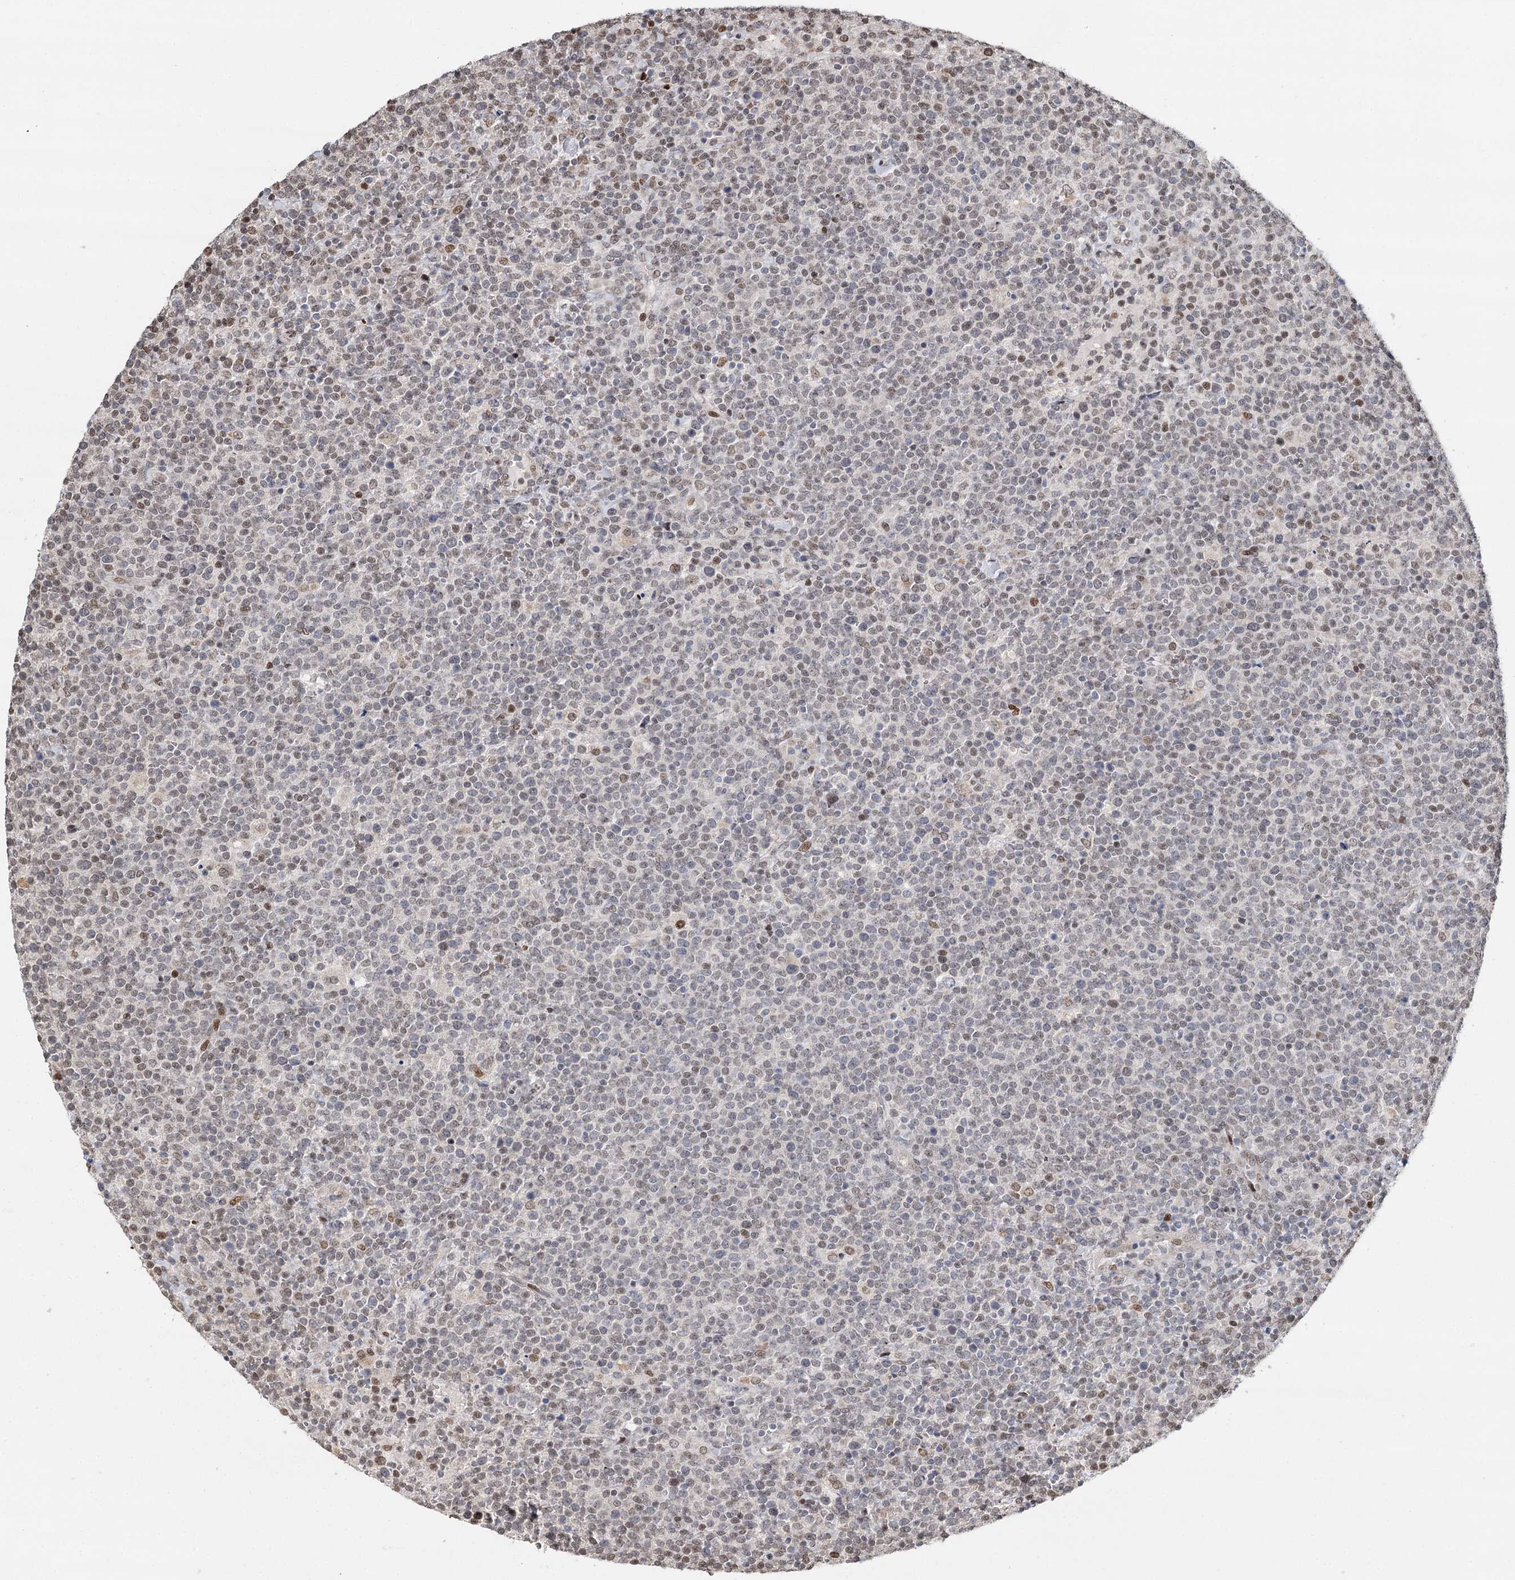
{"staining": {"intensity": "moderate", "quantity": "<25%", "location": "nuclear"}, "tissue": "lymphoma", "cell_type": "Tumor cells", "image_type": "cancer", "snomed": [{"axis": "morphology", "description": "Malignant lymphoma, non-Hodgkin's type, High grade"}, {"axis": "topography", "description": "Lymph node"}], "caption": "Immunohistochemistry (DAB (3,3'-diaminobenzidine)) staining of human high-grade malignant lymphoma, non-Hodgkin's type displays moderate nuclear protein expression in about <25% of tumor cells. (Brightfield microscopy of DAB IHC at high magnification).", "gene": "RPS27A", "patient": {"sex": "male", "age": 61}}